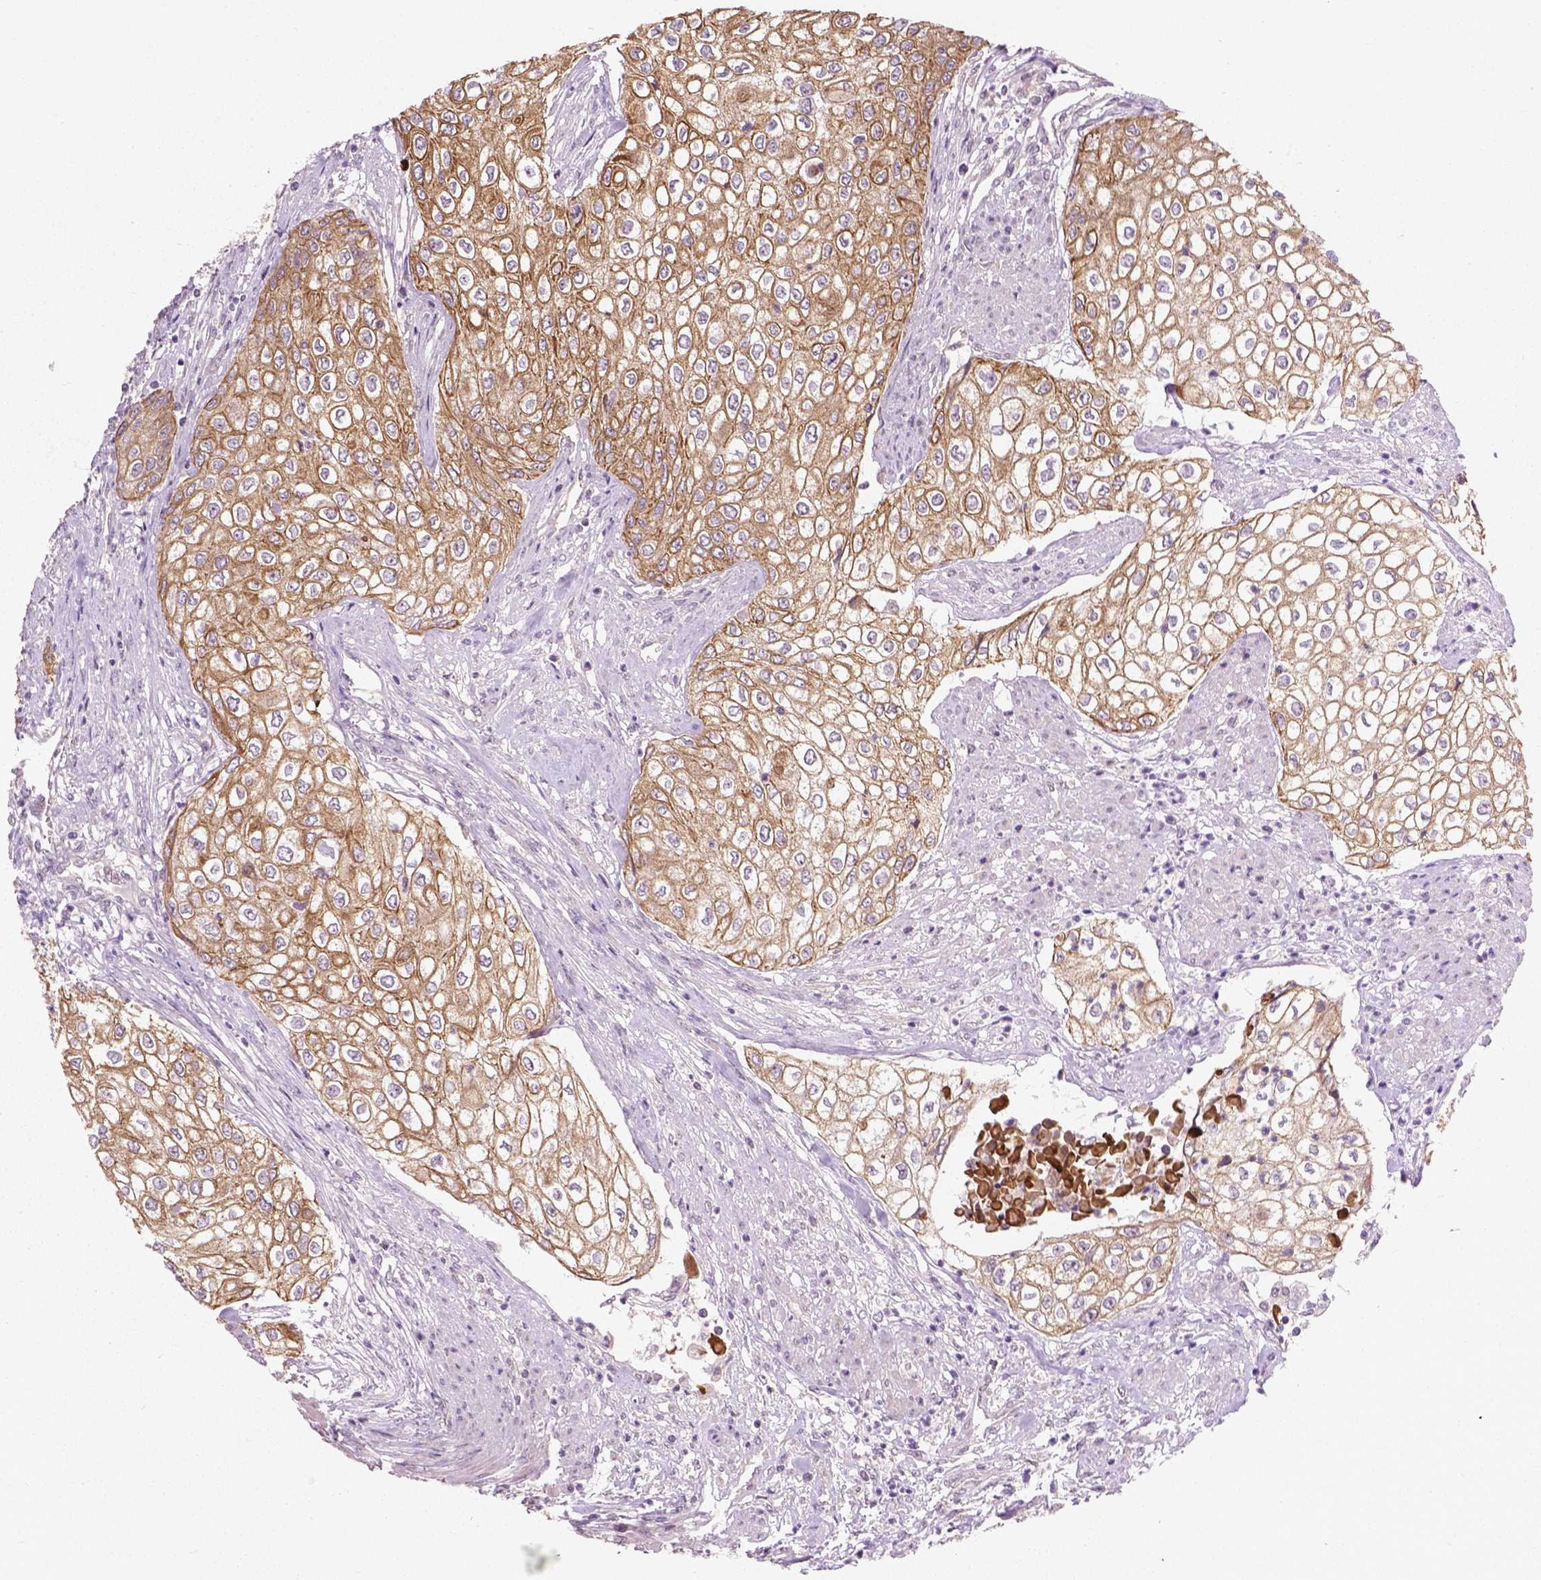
{"staining": {"intensity": "moderate", "quantity": ">75%", "location": "cytoplasmic/membranous"}, "tissue": "urothelial cancer", "cell_type": "Tumor cells", "image_type": "cancer", "snomed": [{"axis": "morphology", "description": "Urothelial carcinoma, High grade"}, {"axis": "topography", "description": "Urinary bladder"}], "caption": "The image exhibits a brown stain indicating the presence of a protein in the cytoplasmic/membranous of tumor cells in high-grade urothelial carcinoma. The staining is performed using DAB brown chromogen to label protein expression. The nuclei are counter-stained blue using hematoxylin.", "gene": "MZT1", "patient": {"sex": "male", "age": 62}}